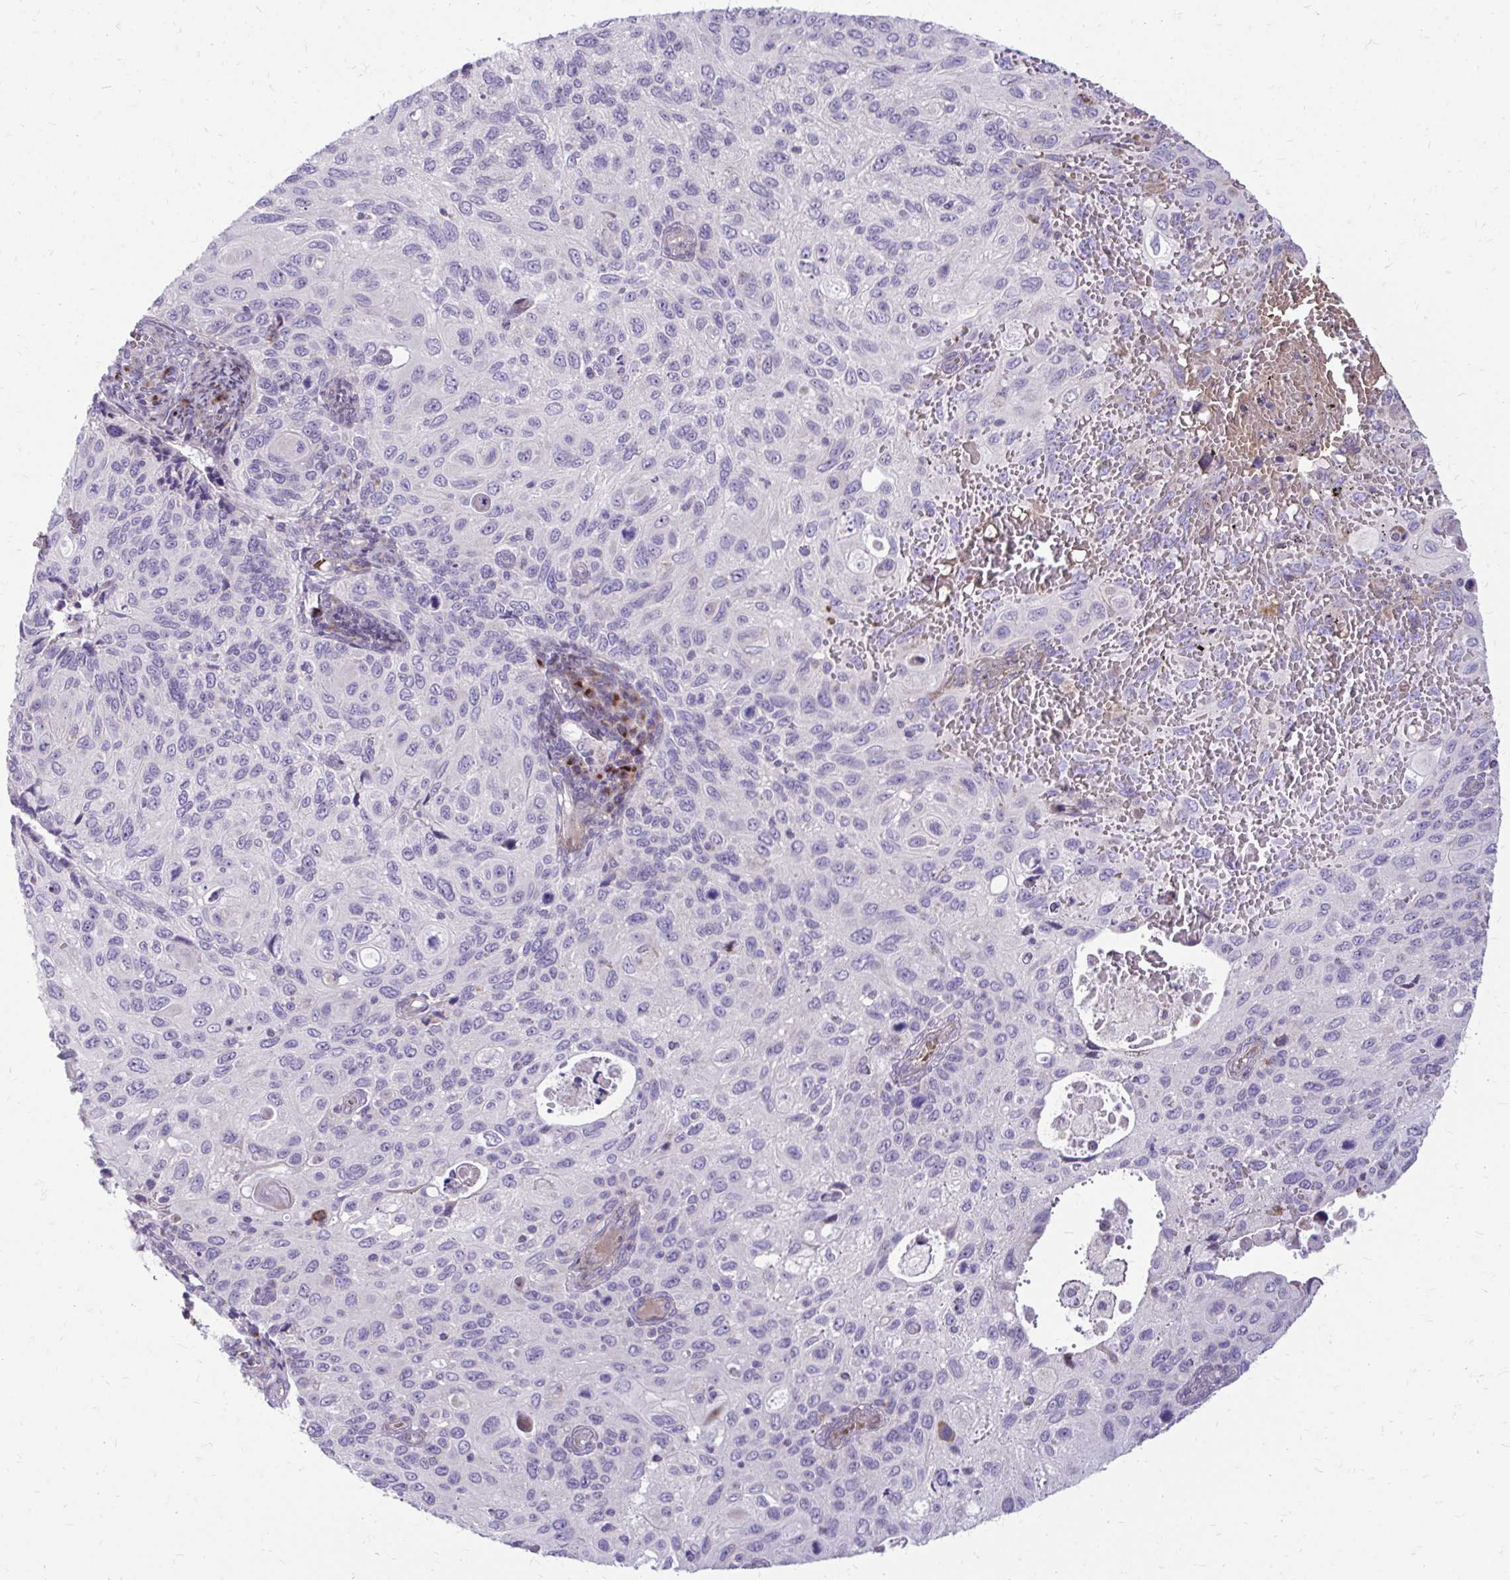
{"staining": {"intensity": "negative", "quantity": "none", "location": "none"}, "tissue": "cervical cancer", "cell_type": "Tumor cells", "image_type": "cancer", "snomed": [{"axis": "morphology", "description": "Squamous cell carcinoma, NOS"}, {"axis": "topography", "description": "Cervix"}], "caption": "This photomicrograph is of squamous cell carcinoma (cervical) stained with immunohistochemistry to label a protein in brown with the nuclei are counter-stained blue. There is no staining in tumor cells. The staining is performed using DAB (3,3'-diaminobenzidine) brown chromogen with nuclei counter-stained in using hematoxylin.", "gene": "FUNDC2", "patient": {"sex": "female", "age": 70}}